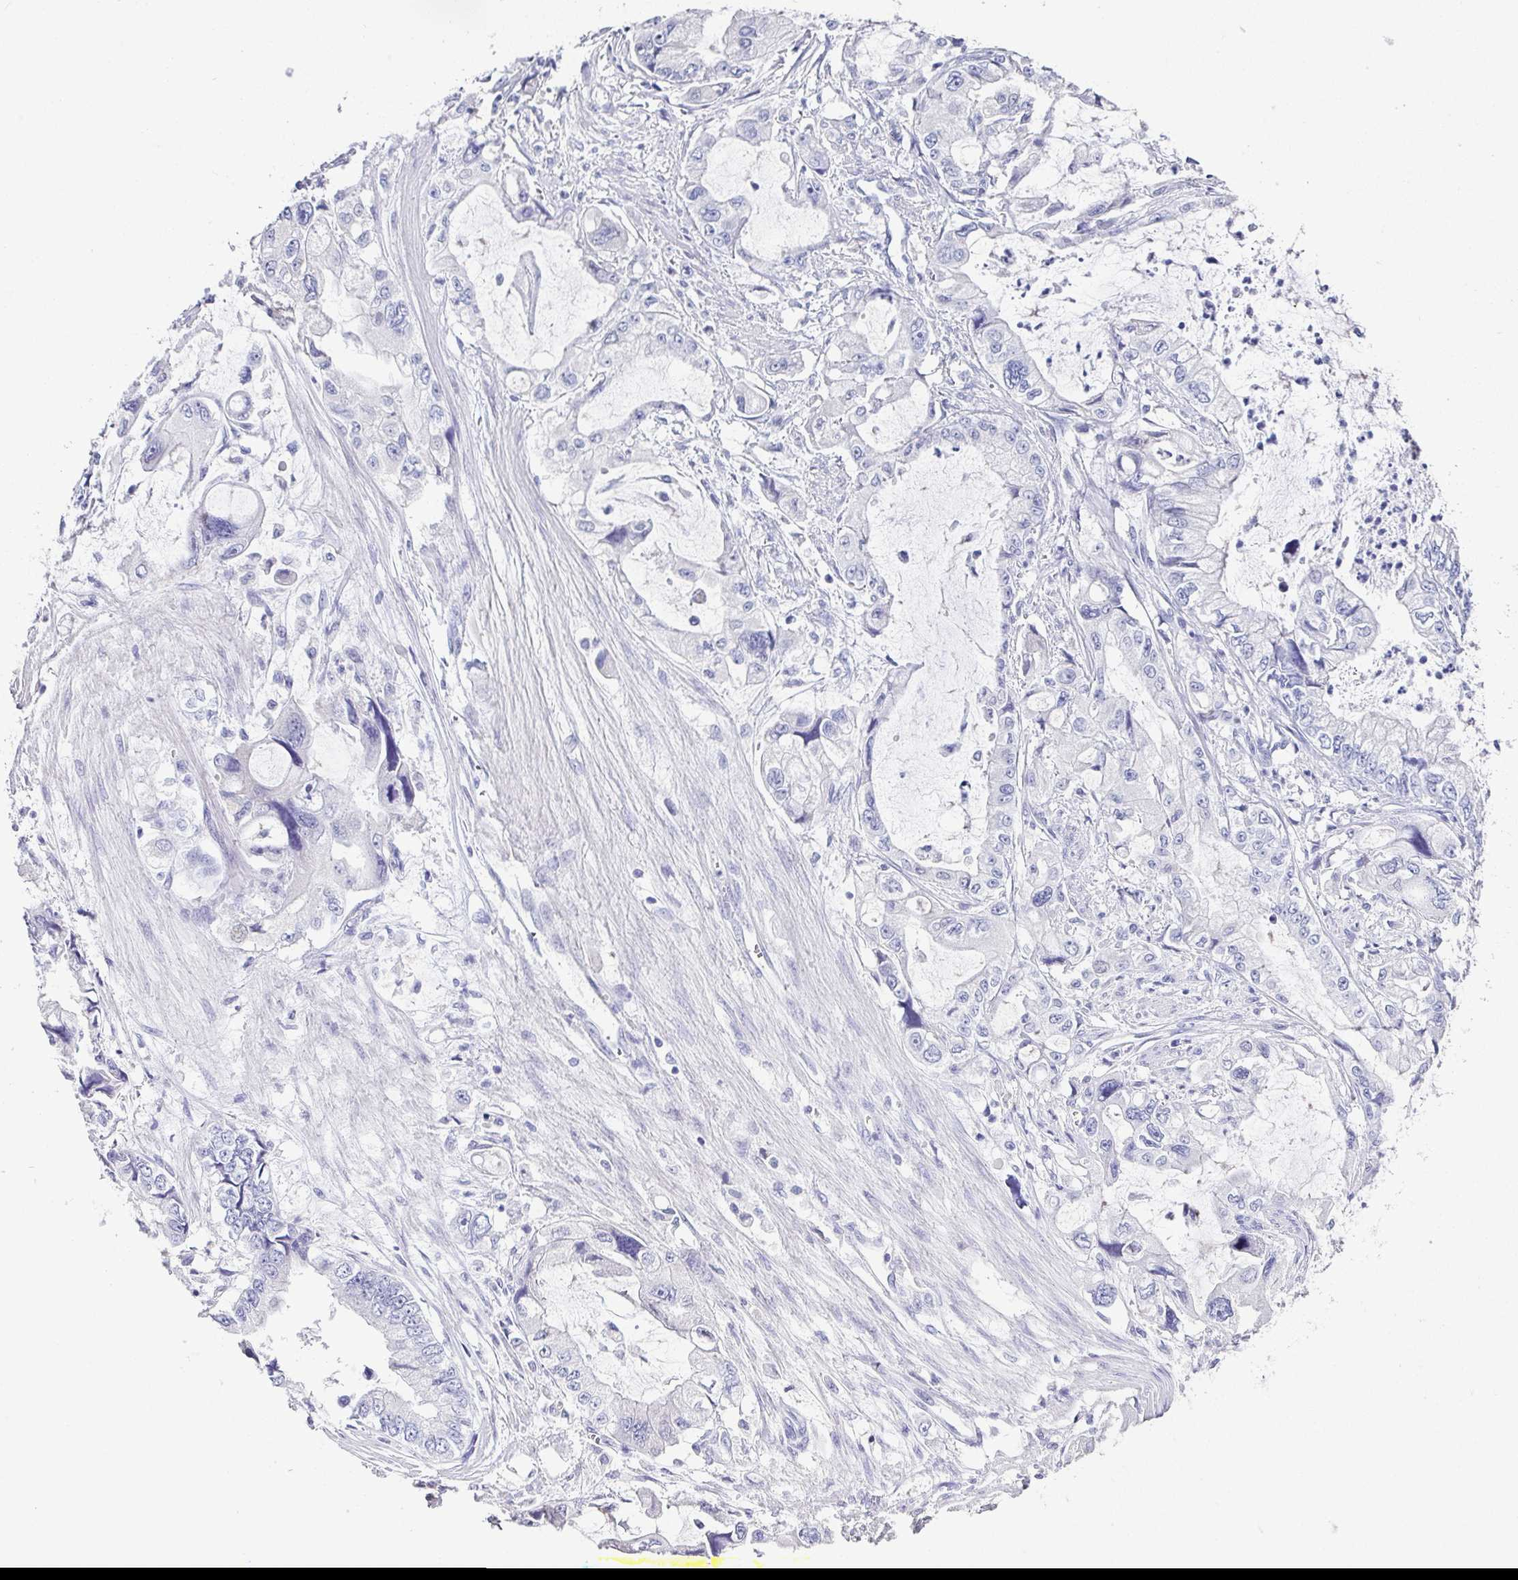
{"staining": {"intensity": "negative", "quantity": "none", "location": "none"}, "tissue": "stomach cancer", "cell_type": "Tumor cells", "image_type": "cancer", "snomed": [{"axis": "morphology", "description": "Adenocarcinoma, NOS"}, {"axis": "topography", "description": "Pancreas"}, {"axis": "topography", "description": "Stomach, upper"}, {"axis": "topography", "description": "Stomach"}], "caption": "DAB immunohistochemical staining of adenocarcinoma (stomach) demonstrates no significant staining in tumor cells.", "gene": "RDH11", "patient": {"sex": "male", "age": 77}}